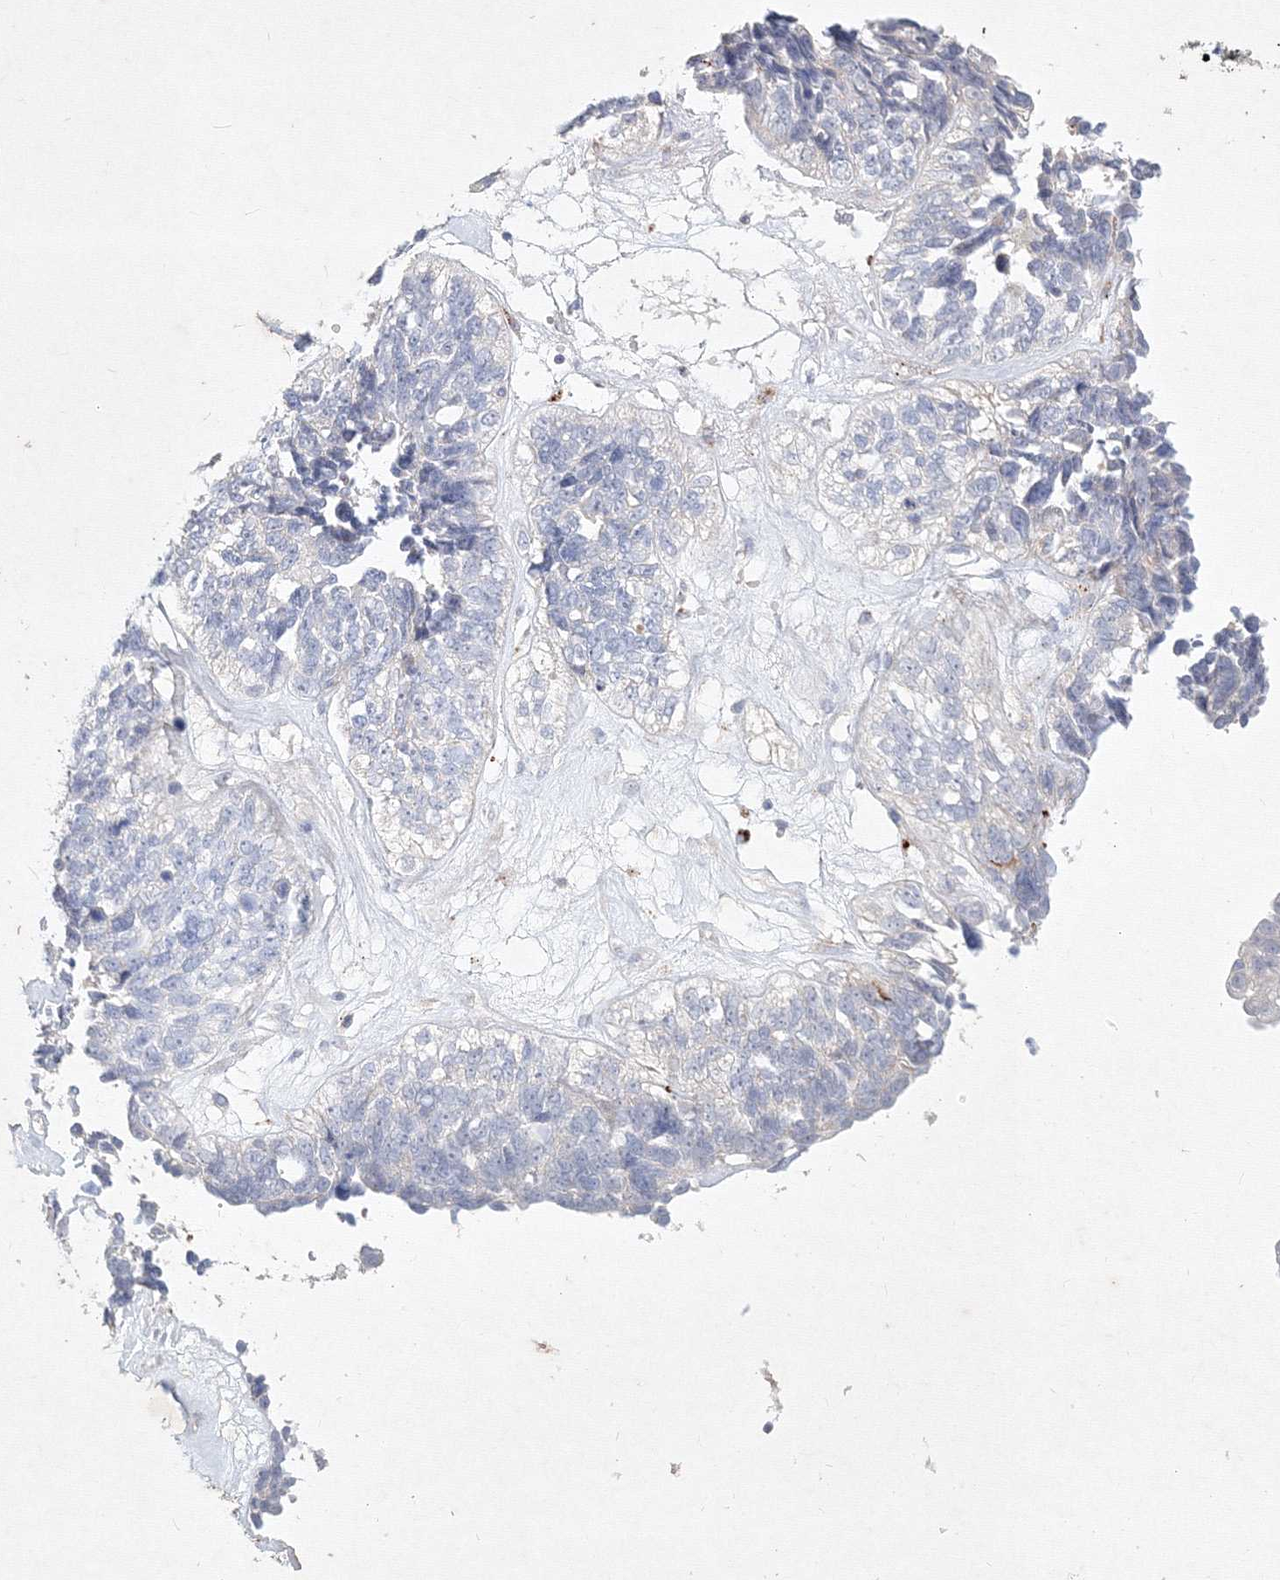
{"staining": {"intensity": "negative", "quantity": "none", "location": "none"}, "tissue": "ovarian cancer", "cell_type": "Tumor cells", "image_type": "cancer", "snomed": [{"axis": "morphology", "description": "Cystadenocarcinoma, serous, NOS"}, {"axis": "topography", "description": "Ovary"}], "caption": "This is an immunohistochemistry photomicrograph of ovarian cancer. There is no staining in tumor cells.", "gene": "CXXC4", "patient": {"sex": "female", "age": 79}}